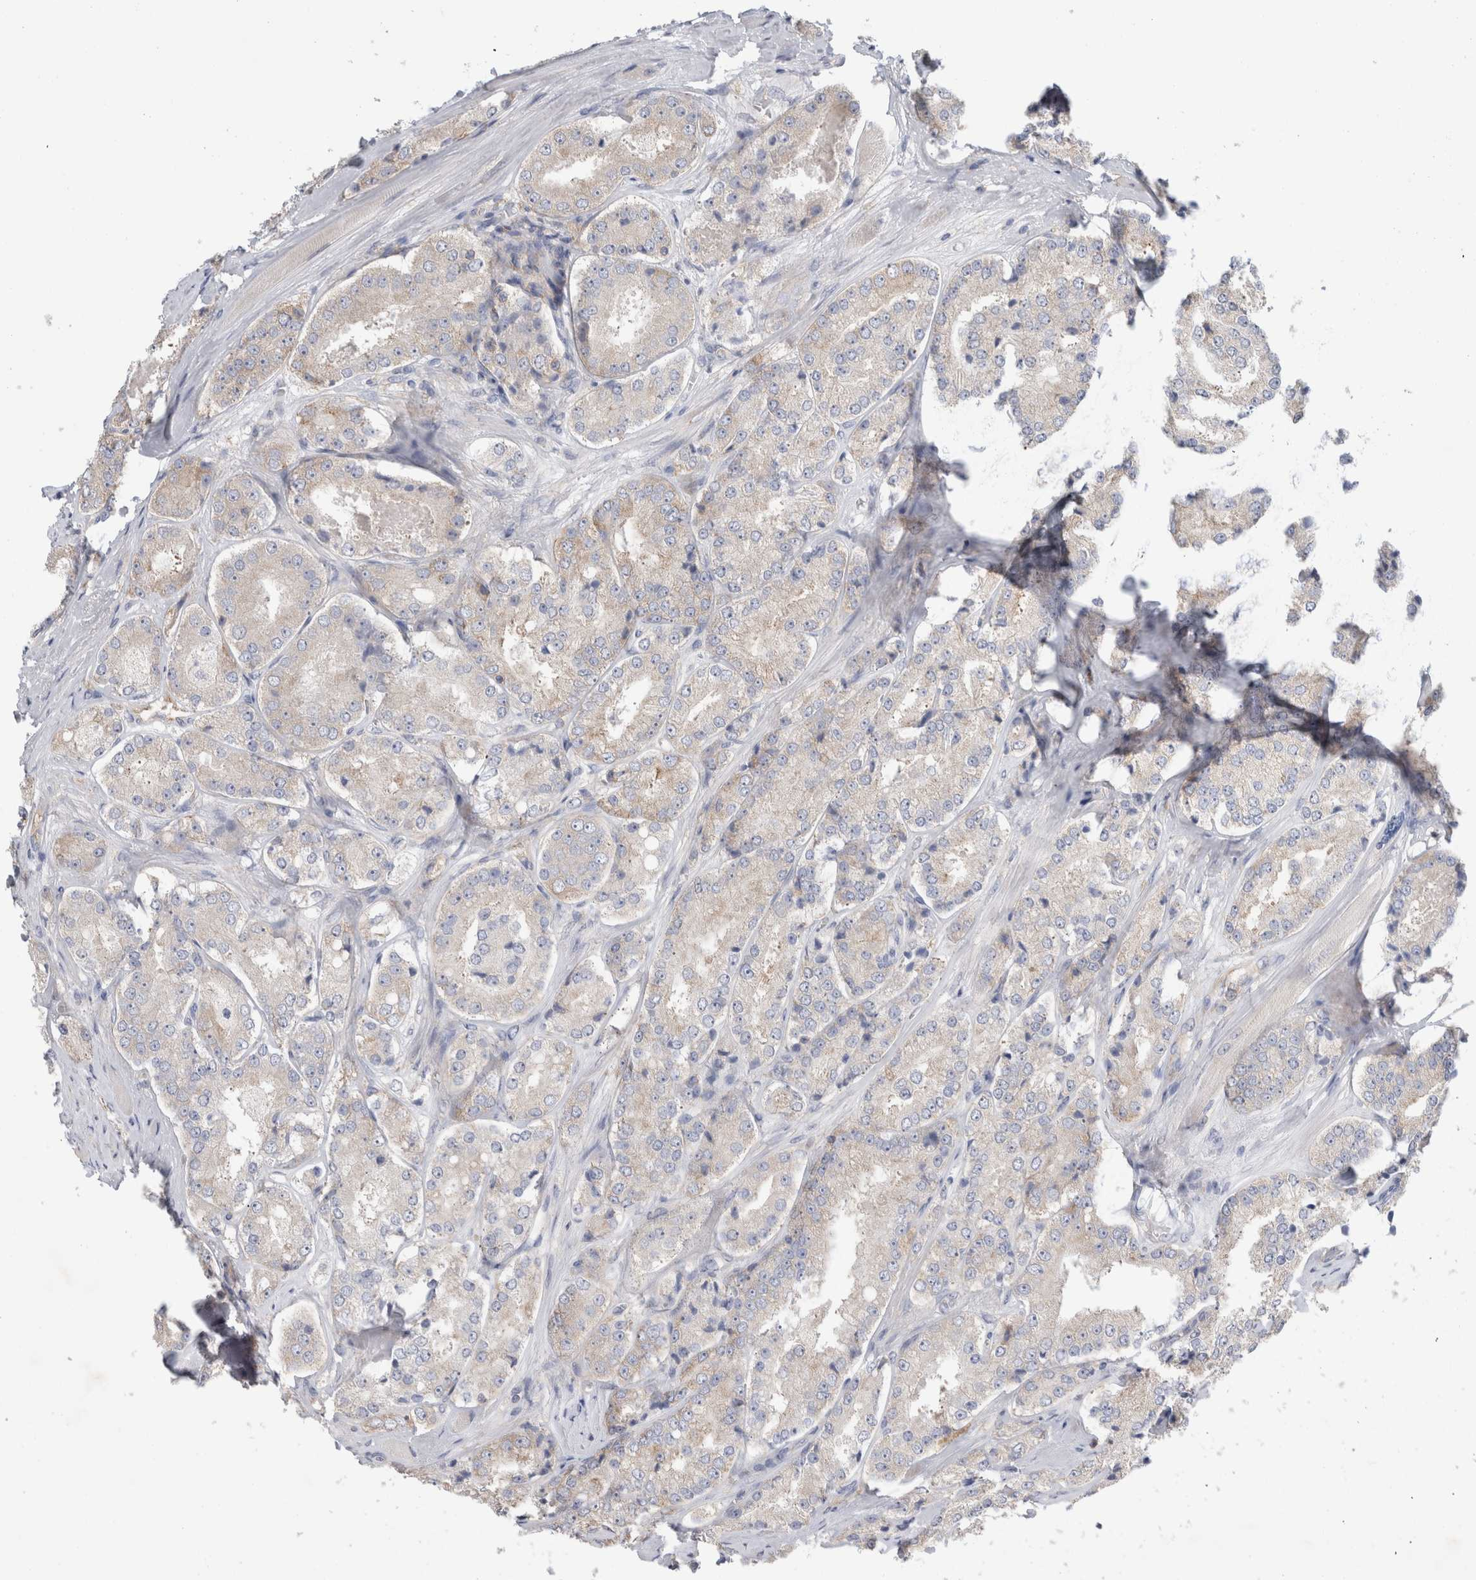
{"staining": {"intensity": "negative", "quantity": "none", "location": "none"}, "tissue": "prostate cancer", "cell_type": "Tumor cells", "image_type": "cancer", "snomed": [{"axis": "morphology", "description": "Adenocarcinoma, High grade"}, {"axis": "topography", "description": "Prostate"}], "caption": "Immunohistochemistry (IHC) image of neoplastic tissue: human prostate cancer (high-grade adenocarcinoma) stained with DAB (3,3'-diaminobenzidine) demonstrates no significant protein expression in tumor cells.", "gene": "ZNF23", "patient": {"sex": "male", "age": 65}}